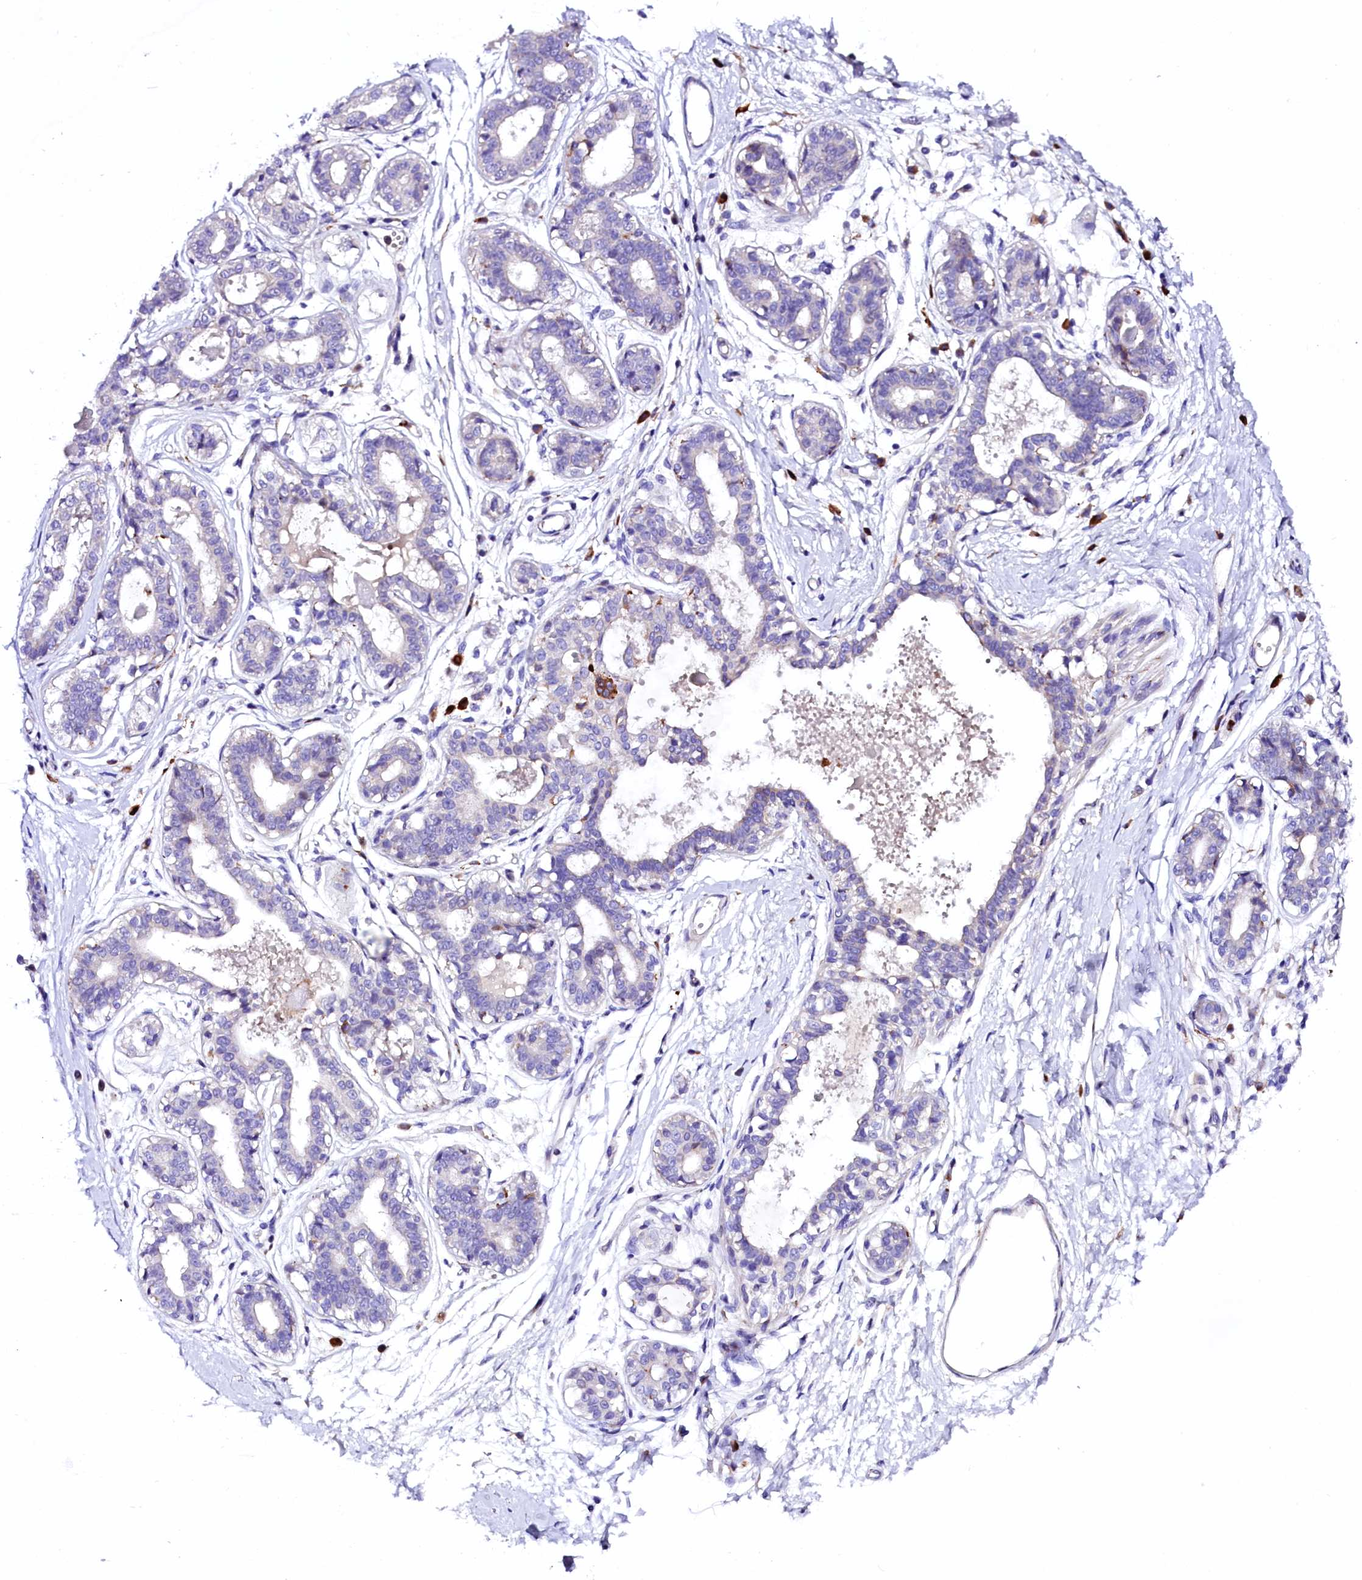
{"staining": {"intensity": "negative", "quantity": "none", "location": "none"}, "tissue": "breast", "cell_type": "Adipocytes", "image_type": "normal", "snomed": [{"axis": "morphology", "description": "Normal tissue, NOS"}, {"axis": "topography", "description": "Breast"}], "caption": "DAB immunohistochemical staining of benign breast displays no significant staining in adipocytes.", "gene": "CMTR2", "patient": {"sex": "female", "age": 45}}